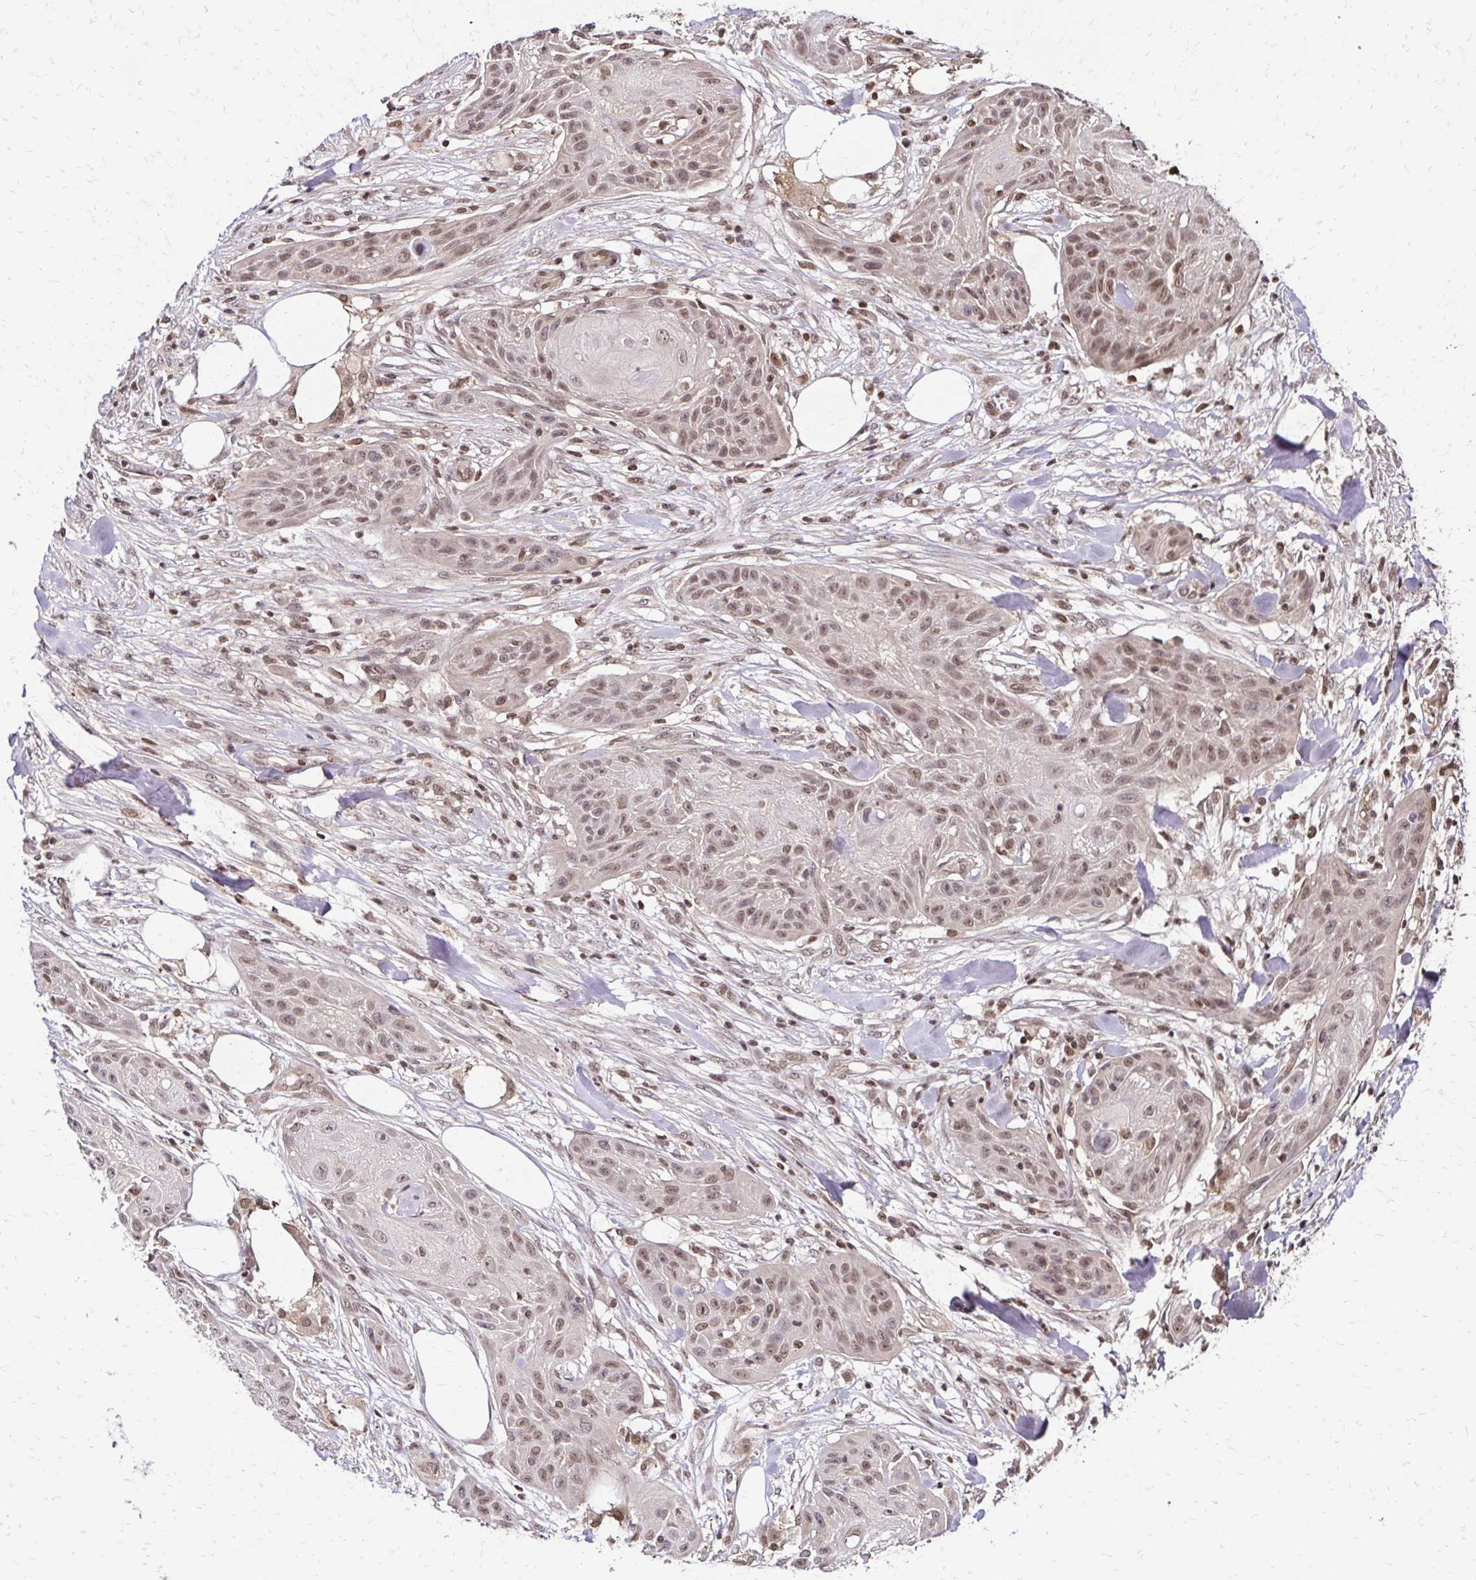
{"staining": {"intensity": "weak", "quantity": ">75%", "location": "nuclear"}, "tissue": "skin cancer", "cell_type": "Tumor cells", "image_type": "cancer", "snomed": [{"axis": "morphology", "description": "Squamous cell carcinoma, NOS"}, {"axis": "topography", "description": "Skin"}], "caption": "Tumor cells reveal low levels of weak nuclear expression in approximately >75% of cells in skin squamous cell carcinoma. The protein is stained brown, and the nuclei are stained in blue (DAB IHC with brightfield microscopy, high magnification).", "gene": "GLYR1", "patient": {"sex": "female", "age": 88}}